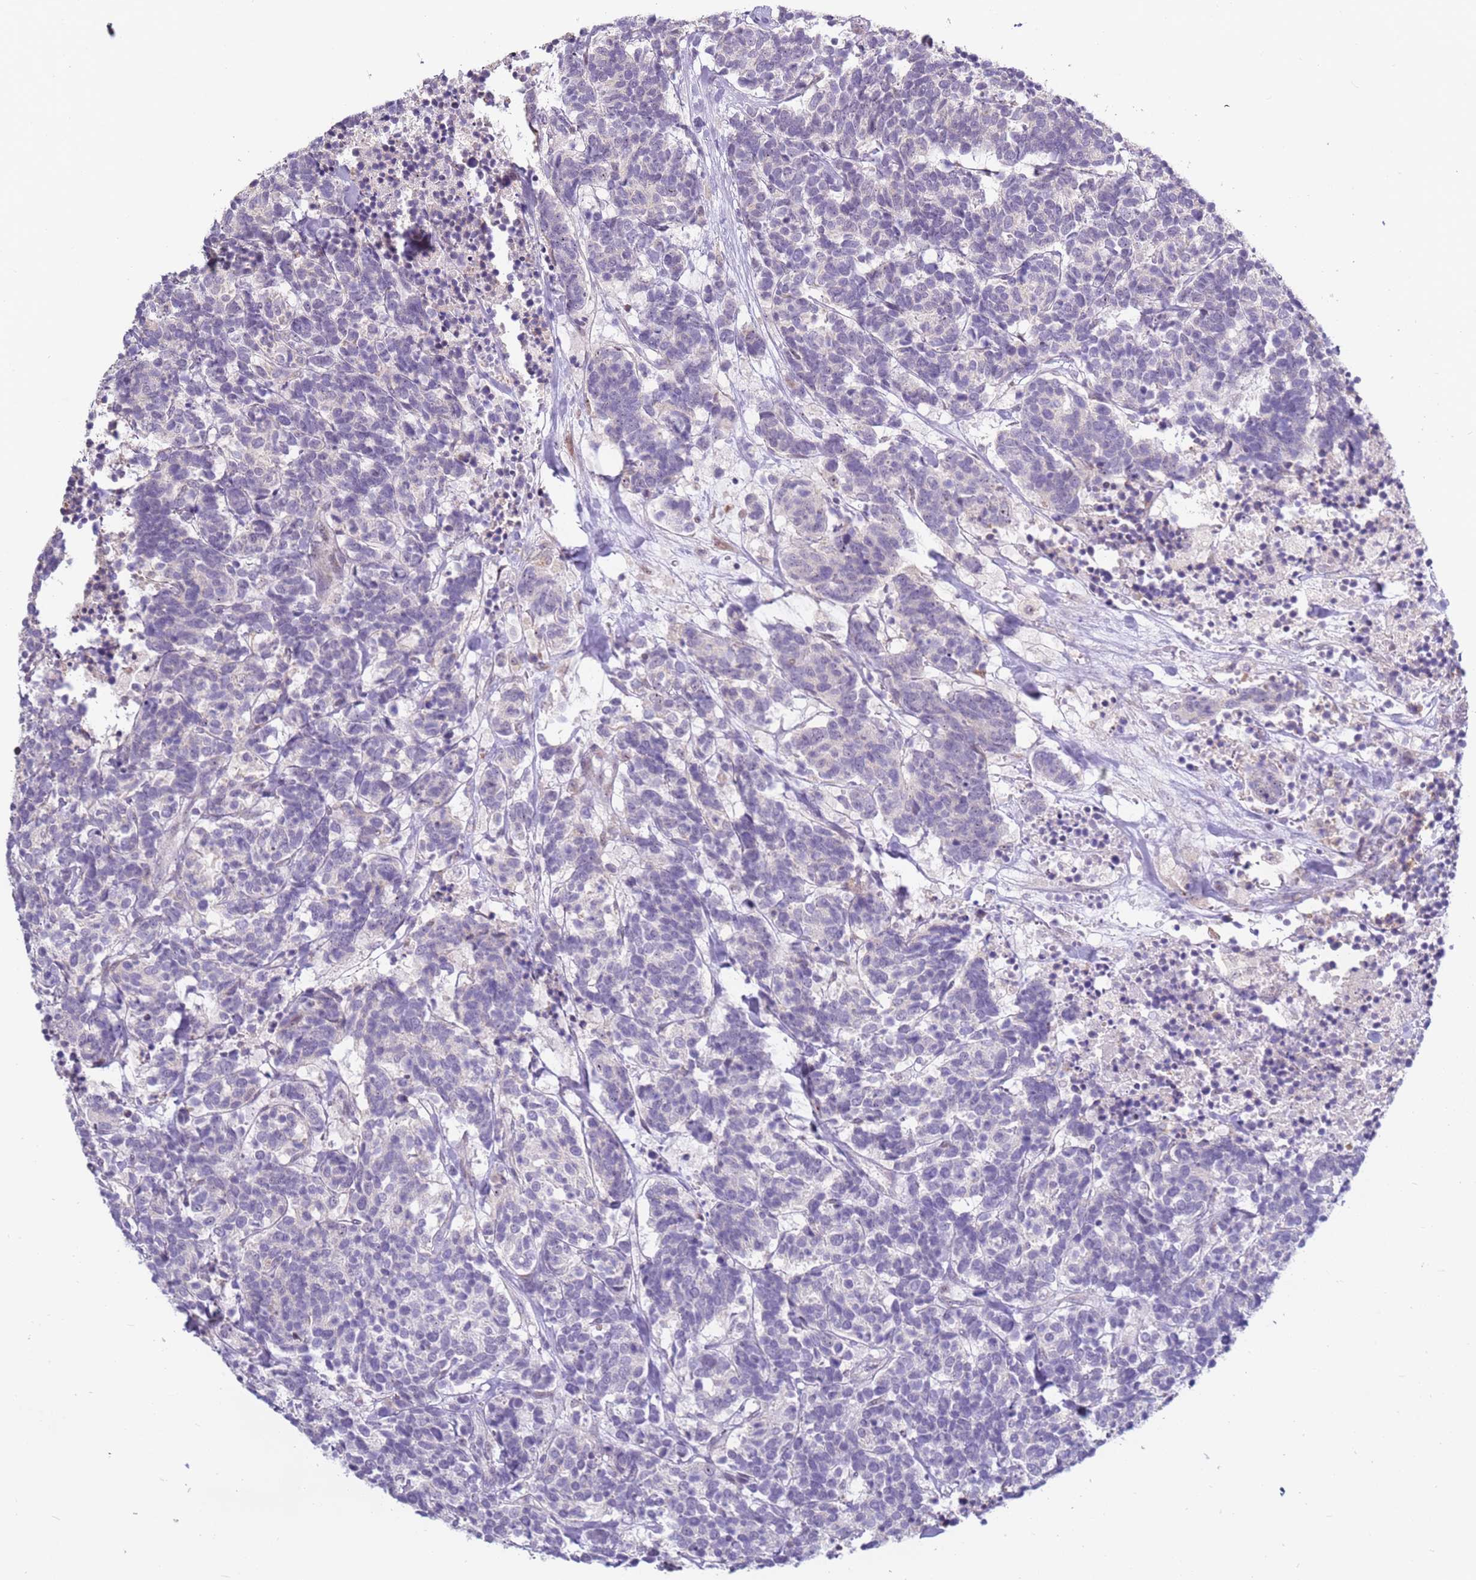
{"staining": {"intensity": "negative", "quantity": "none", "location": "none"}, "tissue": "carcinoid", "cell_type": "Tumor cells", "image_type": "cancer", "snomed": [{"axis": "morphology", "description": "Carcinoma, NOS"}, {"axis": "morphology", "description": "Carcinoid, malignant, NOS"}, {"axis": "topography", "description": "Urinary bladder"}], "caption": "Tumor cells are negative for protein expression in human carcinoid (malignant). Brightfield microscopy of immunohistochemistry stained with DAB (3,3'-diaminobenzidine) (brown) and hematoxylin (blue), captured at high magnification.", "gene": "UCMA", "patient": {"sex": "male", "age": 57}}